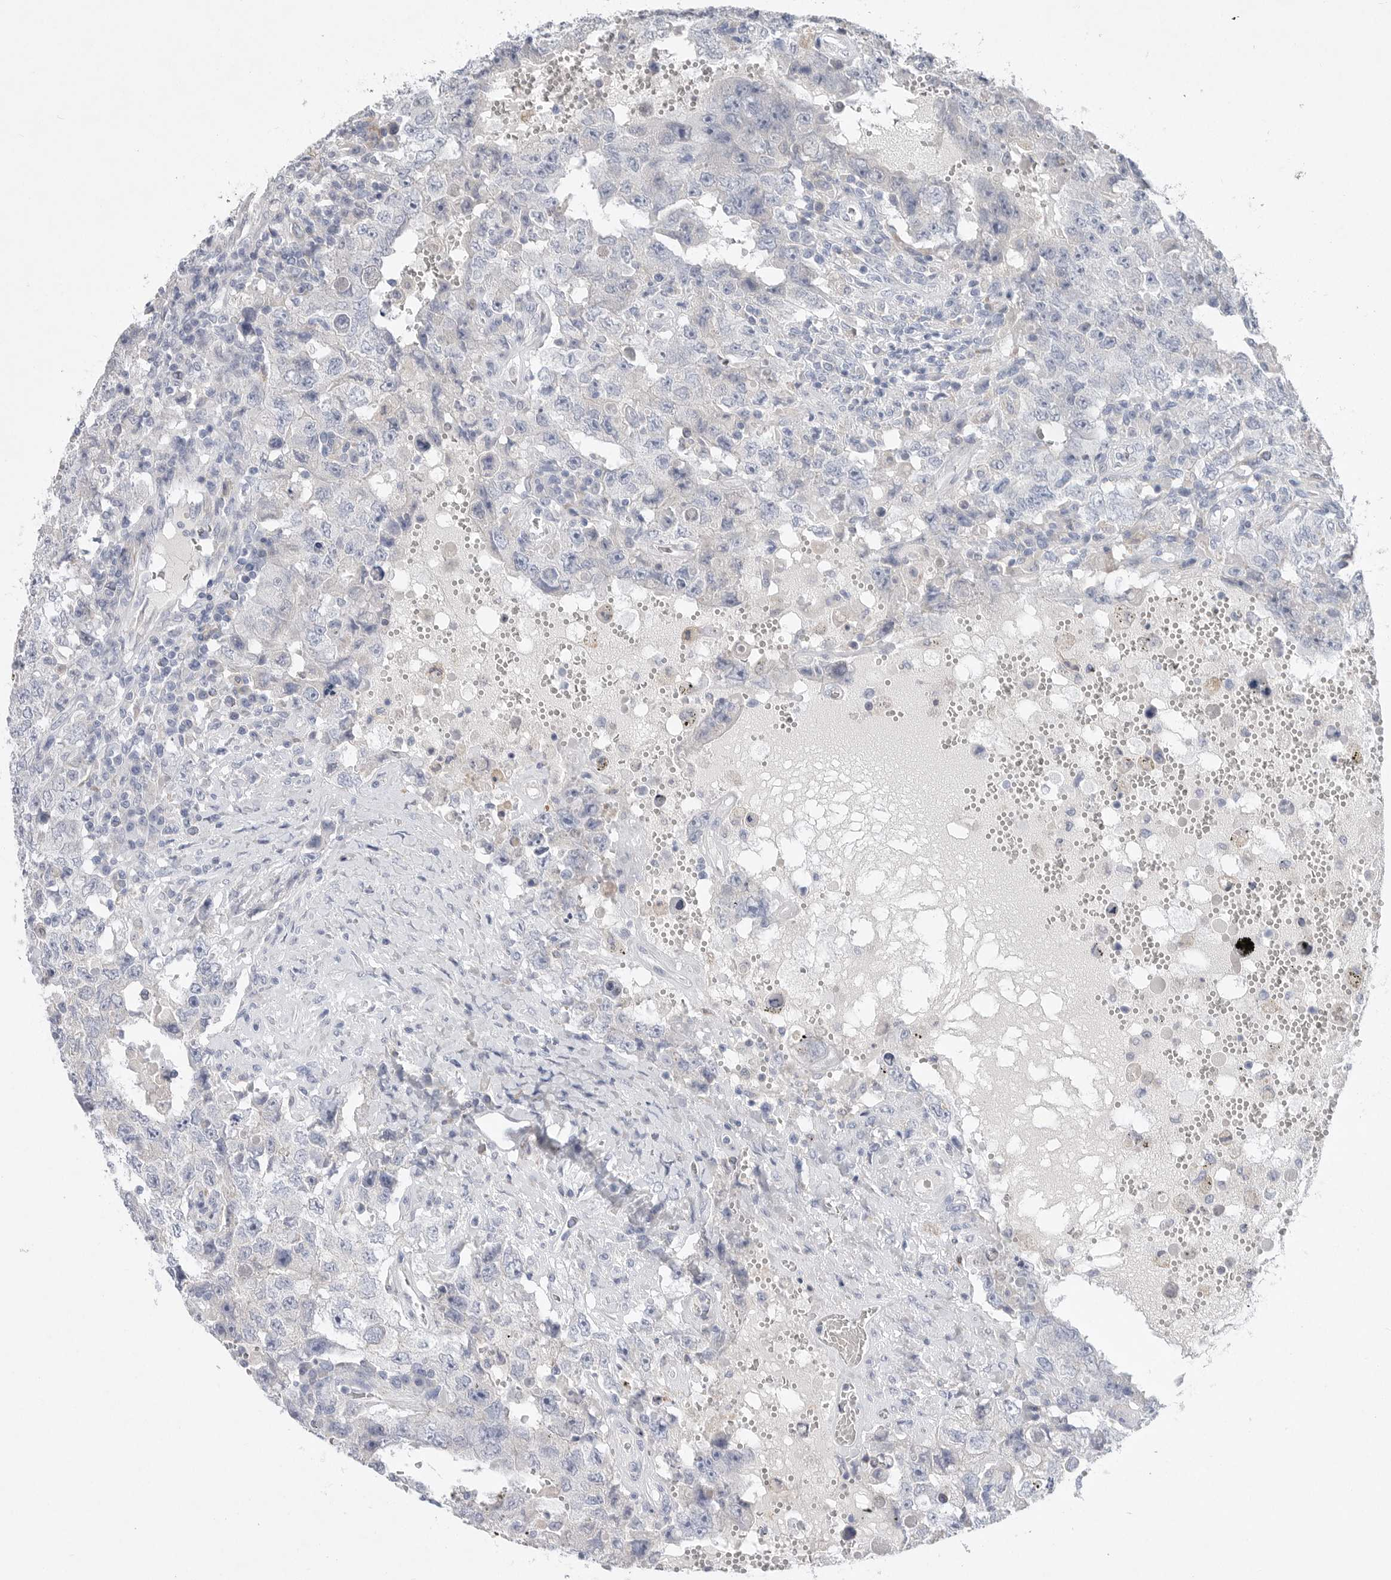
{"staining": {"intensity": "negative", "quantity": "none", "location": "none"}, "tissue": "testis cancer", "cell_type": "Tumor cells", "image_type": "cancer", "snomed": [{"axis": "morphology", "description": "Carcinoma, Embryonal, NOS"}, {"axis": "topography", "description": "Testis"}], "caption": "This is an immunohistochemistry micrograph of testis cancer (embryonal carcinoma). There is no staining in tumor cells.", "gene": "CAMK2B", "patient": {"sex": "male", "age": 26}}